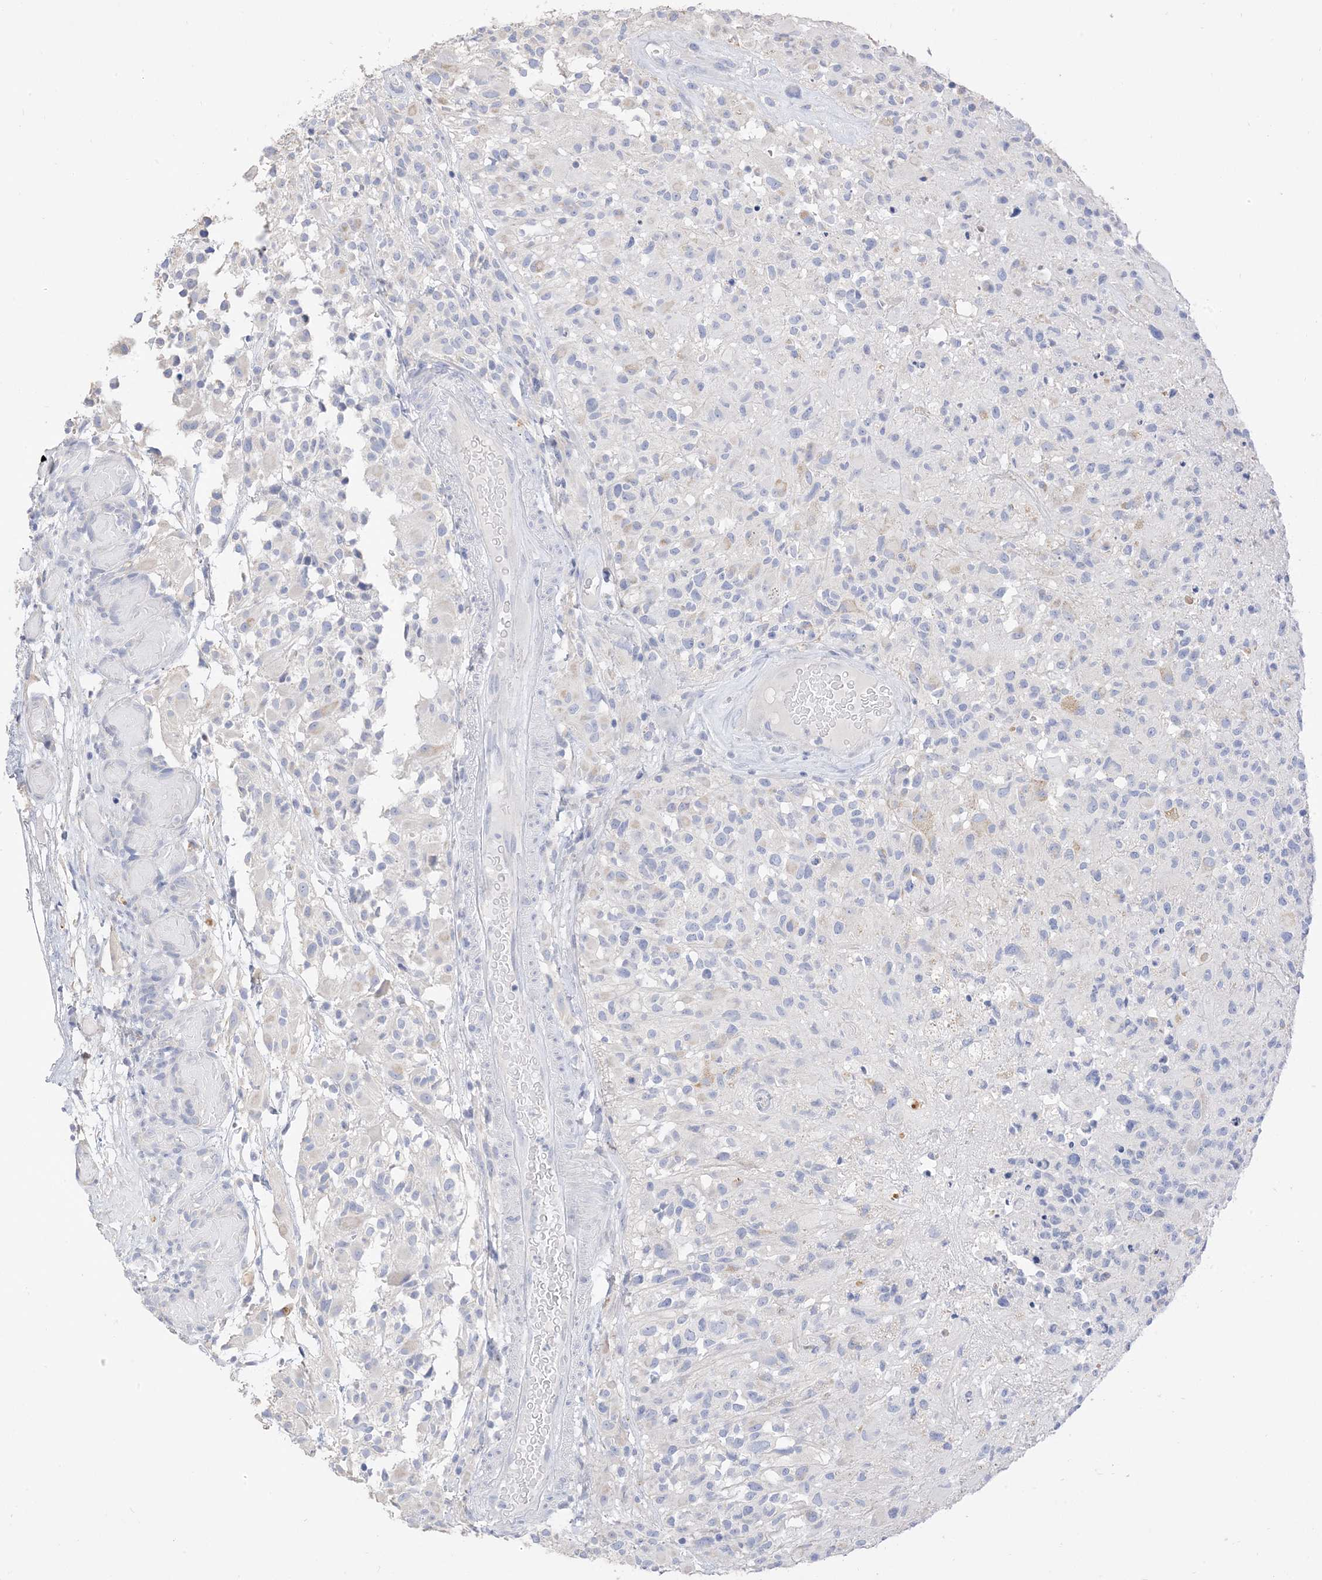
{"staining": {"intensity": "negative", "quantity": "none", "location": "none"}, "tissue": "glioma", "cell_type": "Tumor cells", "image_type": "cancer", "snomed": [{"axis": "morphology", "description": "Glioma, malignant, High grade"}, {"axis": "morphology", "description": "Glioblastoma, NOS"}, {"axis": "topography", "description": "Brain"}], "caption": "Immunohistochemistry micrograph of neoplastic tissue: human glioma stained with DAB reveals no significant protein expression in tumor cells. Brightfield microscopy of IHC stained with DAB (brown) and hematoxylin (blue), captured at high magnification.", "gene": "MUC17", "patient": {"sex": "male", "age": 60}}